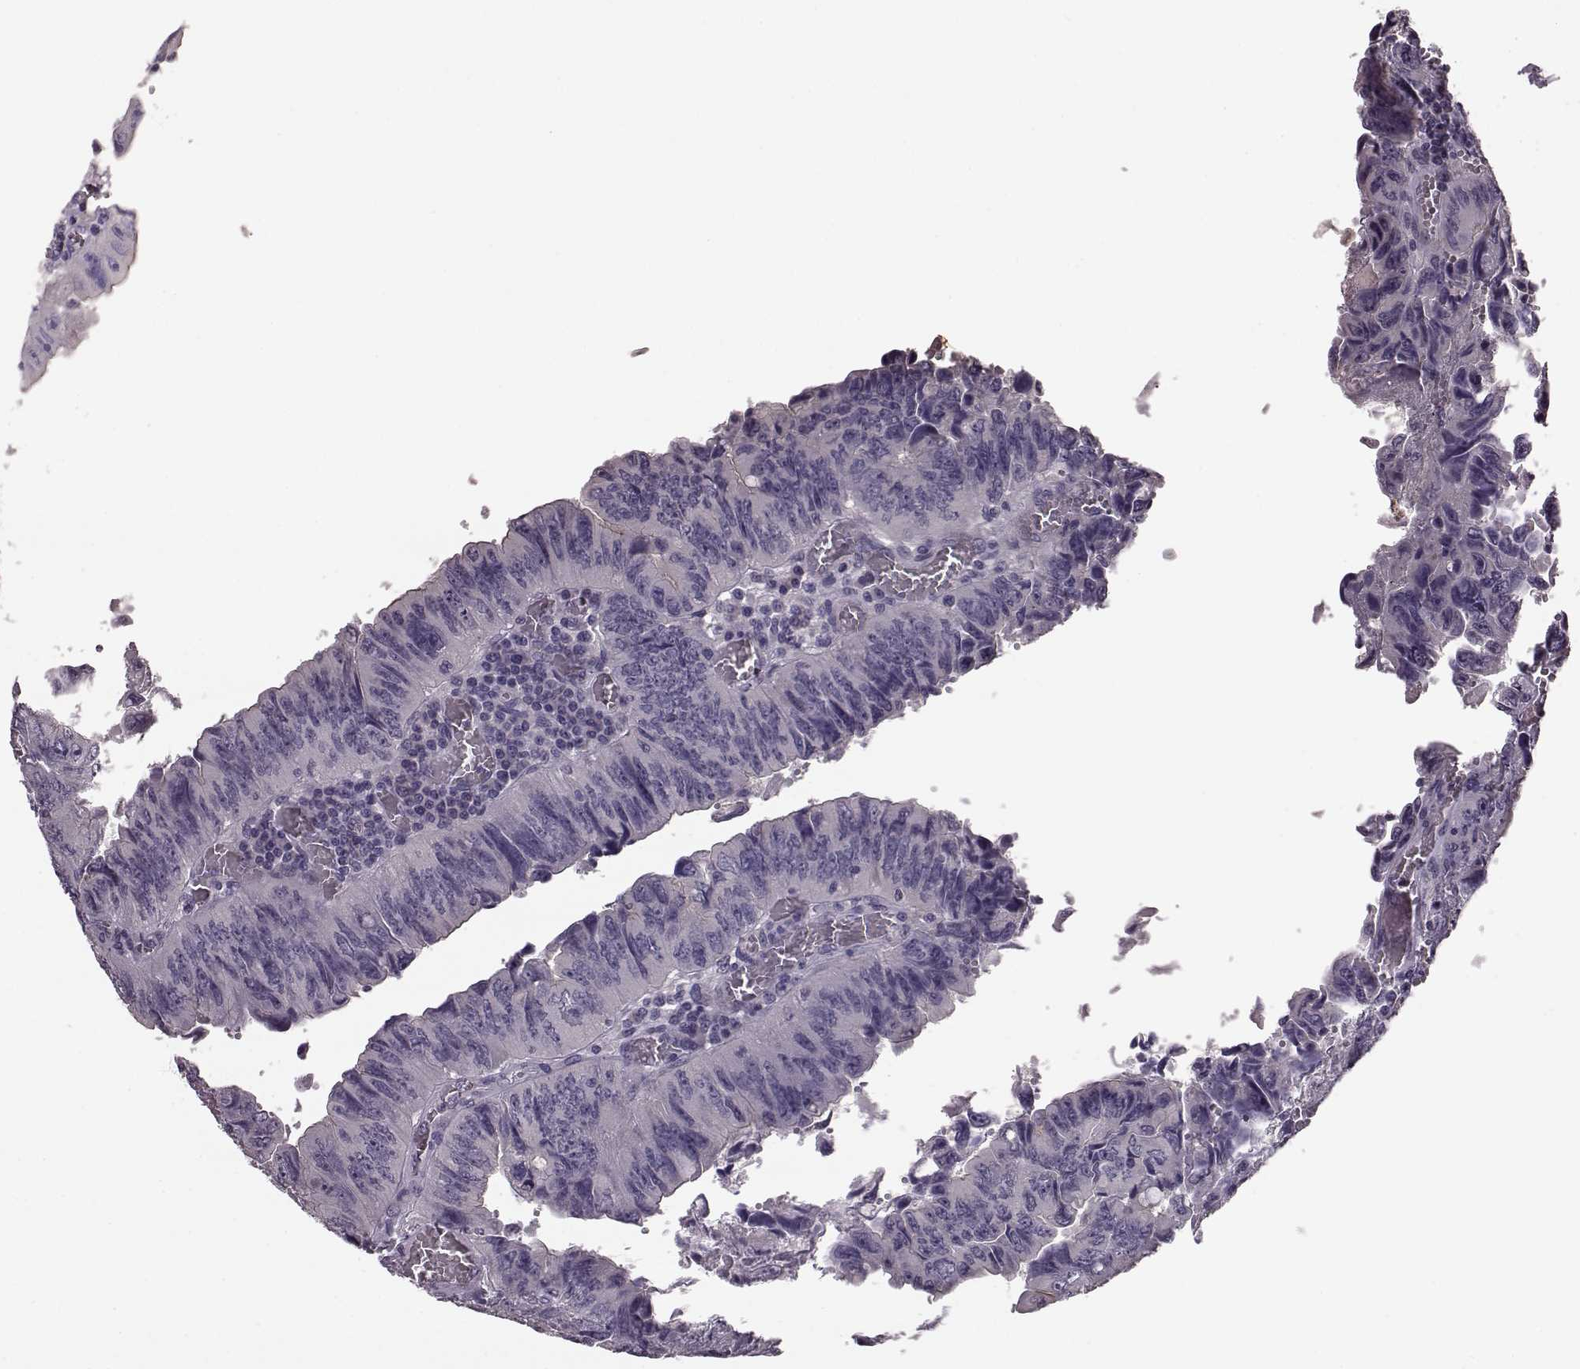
{"staining": {"intensity": "negative", "quantity": "none", "location": "none"}, "tissue": "colorectal cancer", "cell_type": "Tumor cells", "image_type": "cancer", "snomed": [{"axis": "morphology", "description": "Adenocarcinoma, NOS"}, {"axis": "topography", "description": "Colon"}], "caption": "Immunohistochemistry image of neoplastic tissue: human colorectal cancer stained with DAB displays no significant protein expression in tumor cells.", "gene": "SLC52A3", "patient": {"sex": "female", "age": 84}}